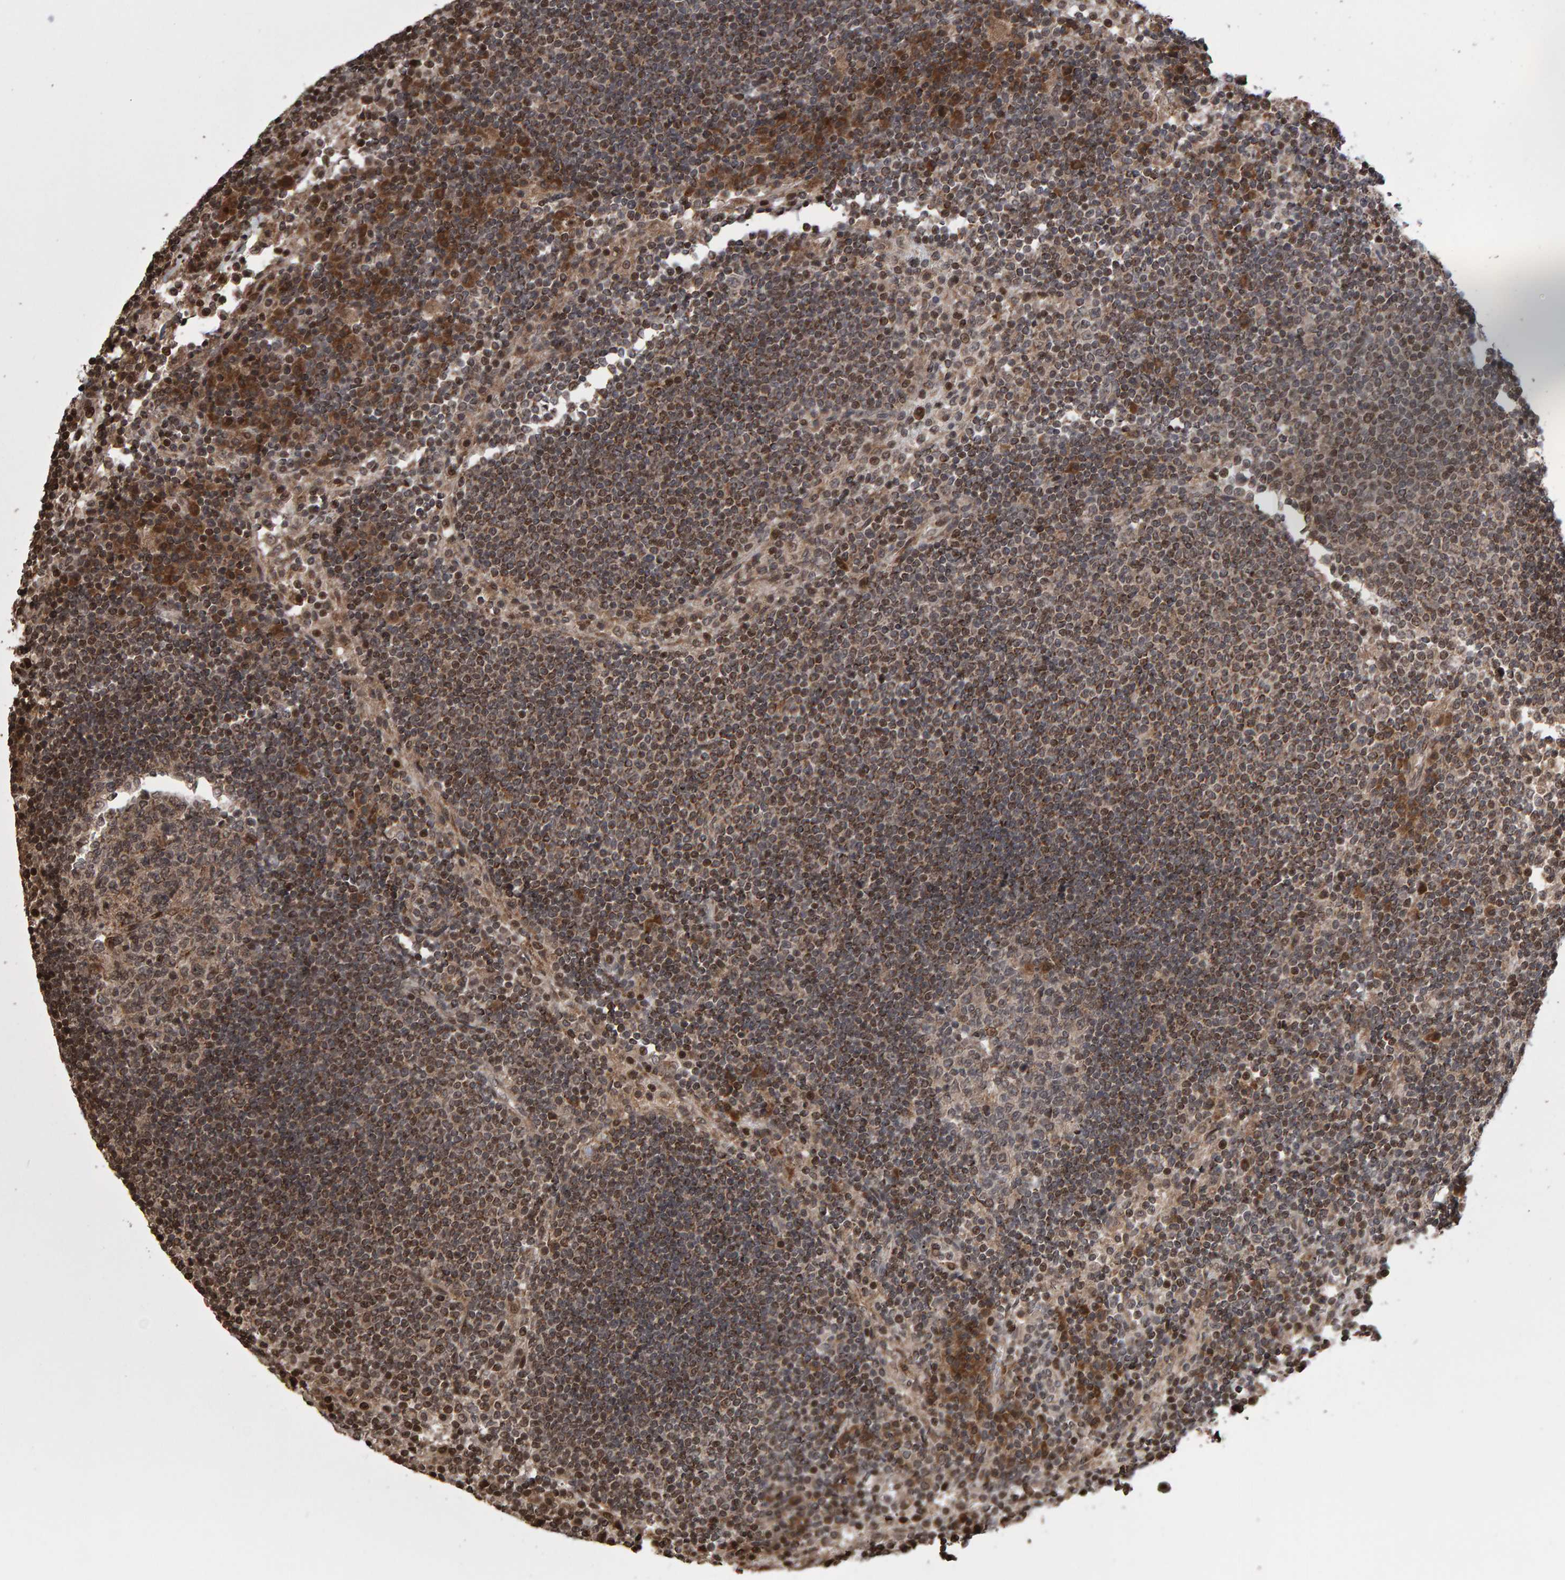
{"staining": {"intensity": "weak", "quantity": "25%-75%", "location": "cytoplasmic/membranous,nuclear"}, "tissue": "lymph node", "cell_type": "Germinal center cells", "image_type": "normal", "snomed": [{"axis": "morphology", "description": "Normal tissue, NOS"}, {"axis": "topography", "description": "Lymph node"}], "caption": "Immunohistochemistry (DAB (3,3'-diaminobenzidine)) staining of unremarkable lymph node demonstrates weak cytoplasmic/membranous,nuclear protein expression in about 25%-75% of germinal center cells.", "gene": "PECR", "patient": {"sex": "female", "age": 53}}